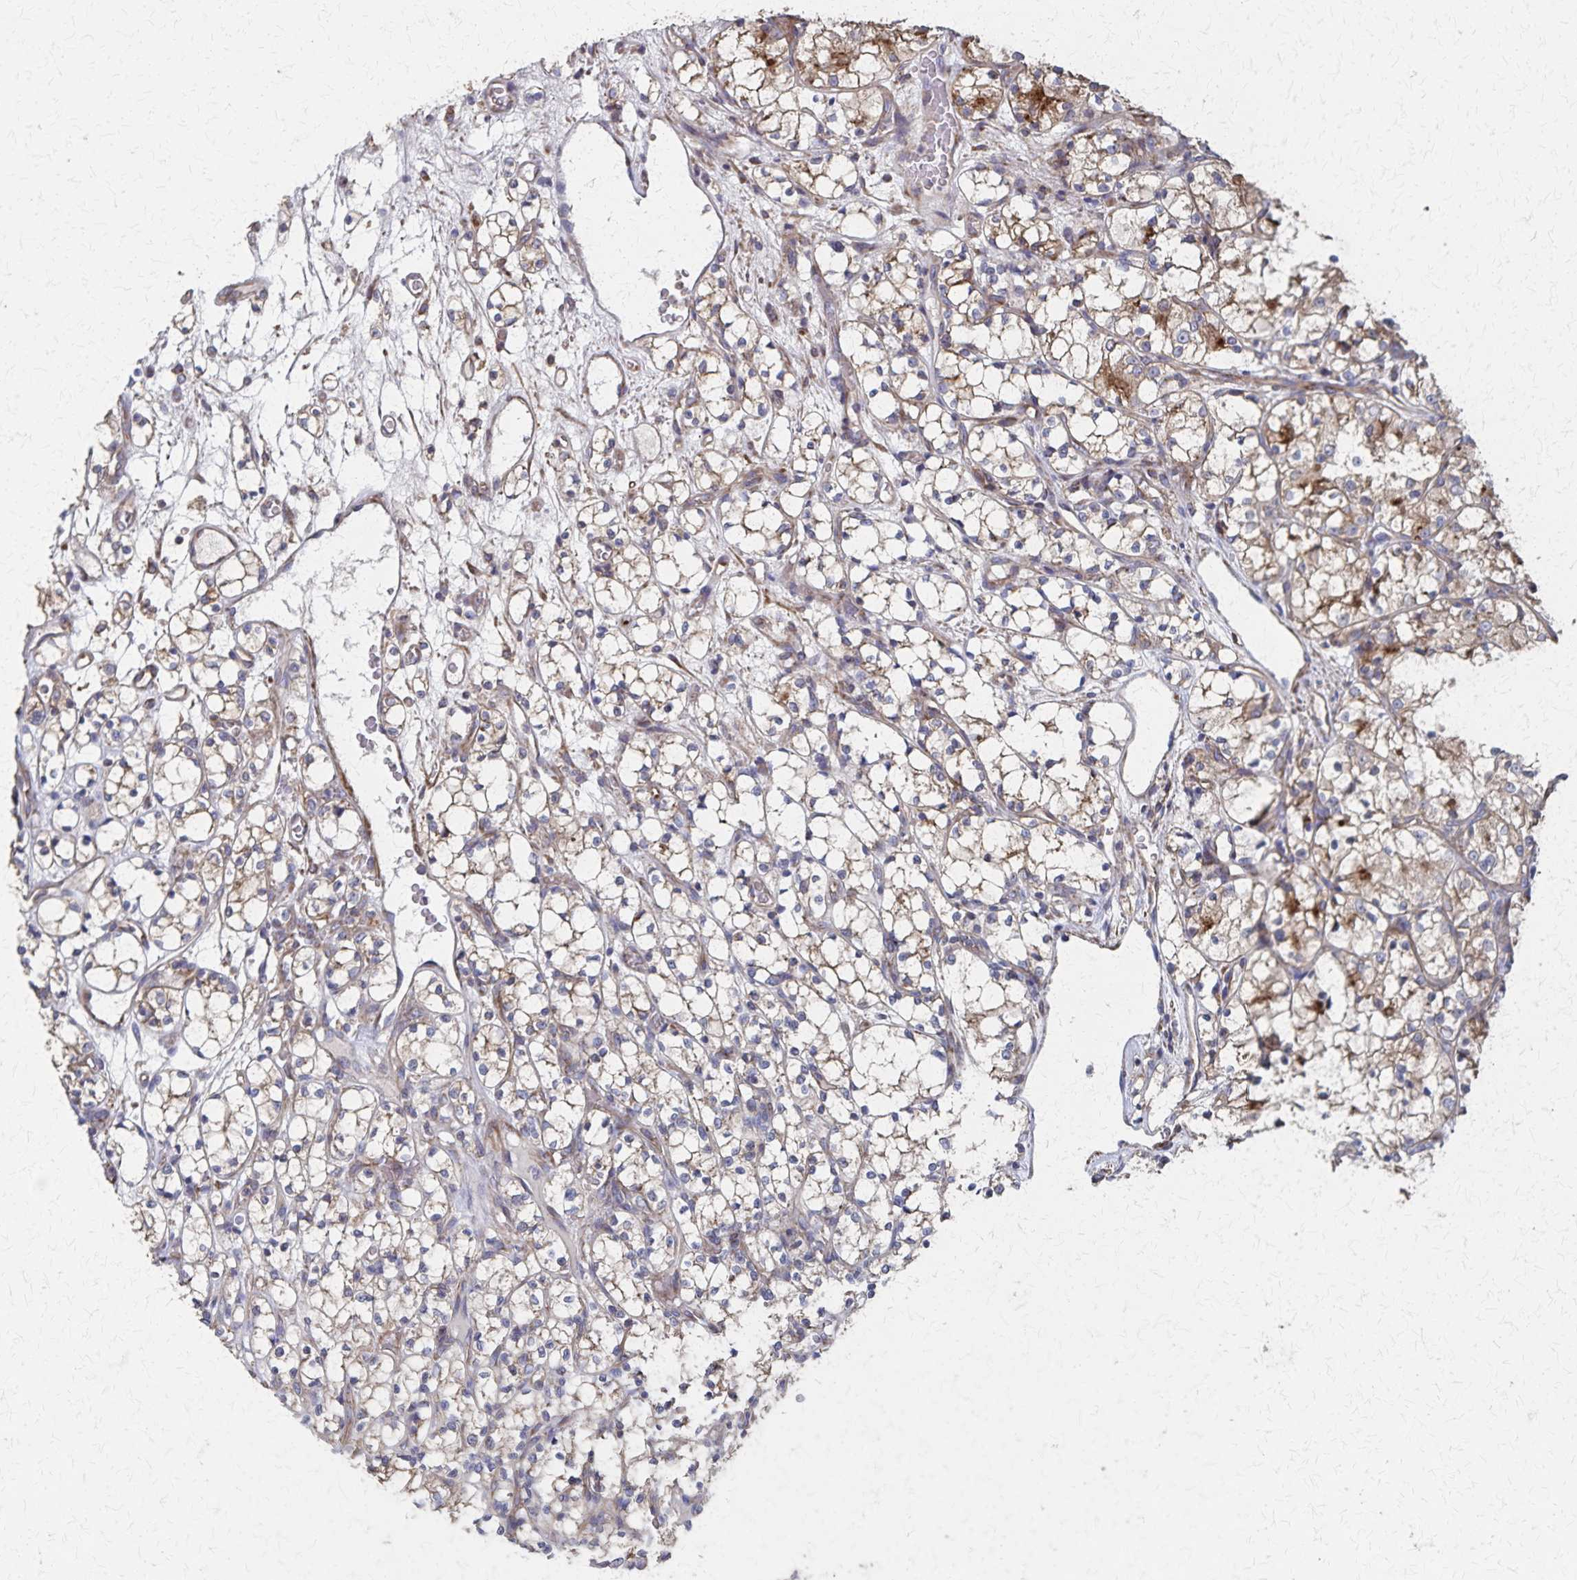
{"staining": {"intensity": "moderate", "quantity": "<25%", "location": "cytoplasmic/membranous"}, "tissue": "renal cancer", "cell_type": "Tumor cells", "image_type": "cancer", "snomed": [{"axis": "morphology", "description": "Adenocarcinoma, NOS"}, {"axis": "topography", "description": "Kidney"}], "caption": "Moderate cytoplasmic/membranous protein expression is present in about <25% of tumor cells in renal cancer (adenocarcinoma).", "gene": "PGAP2", "patient": {"sex": "female", "age": 69}}